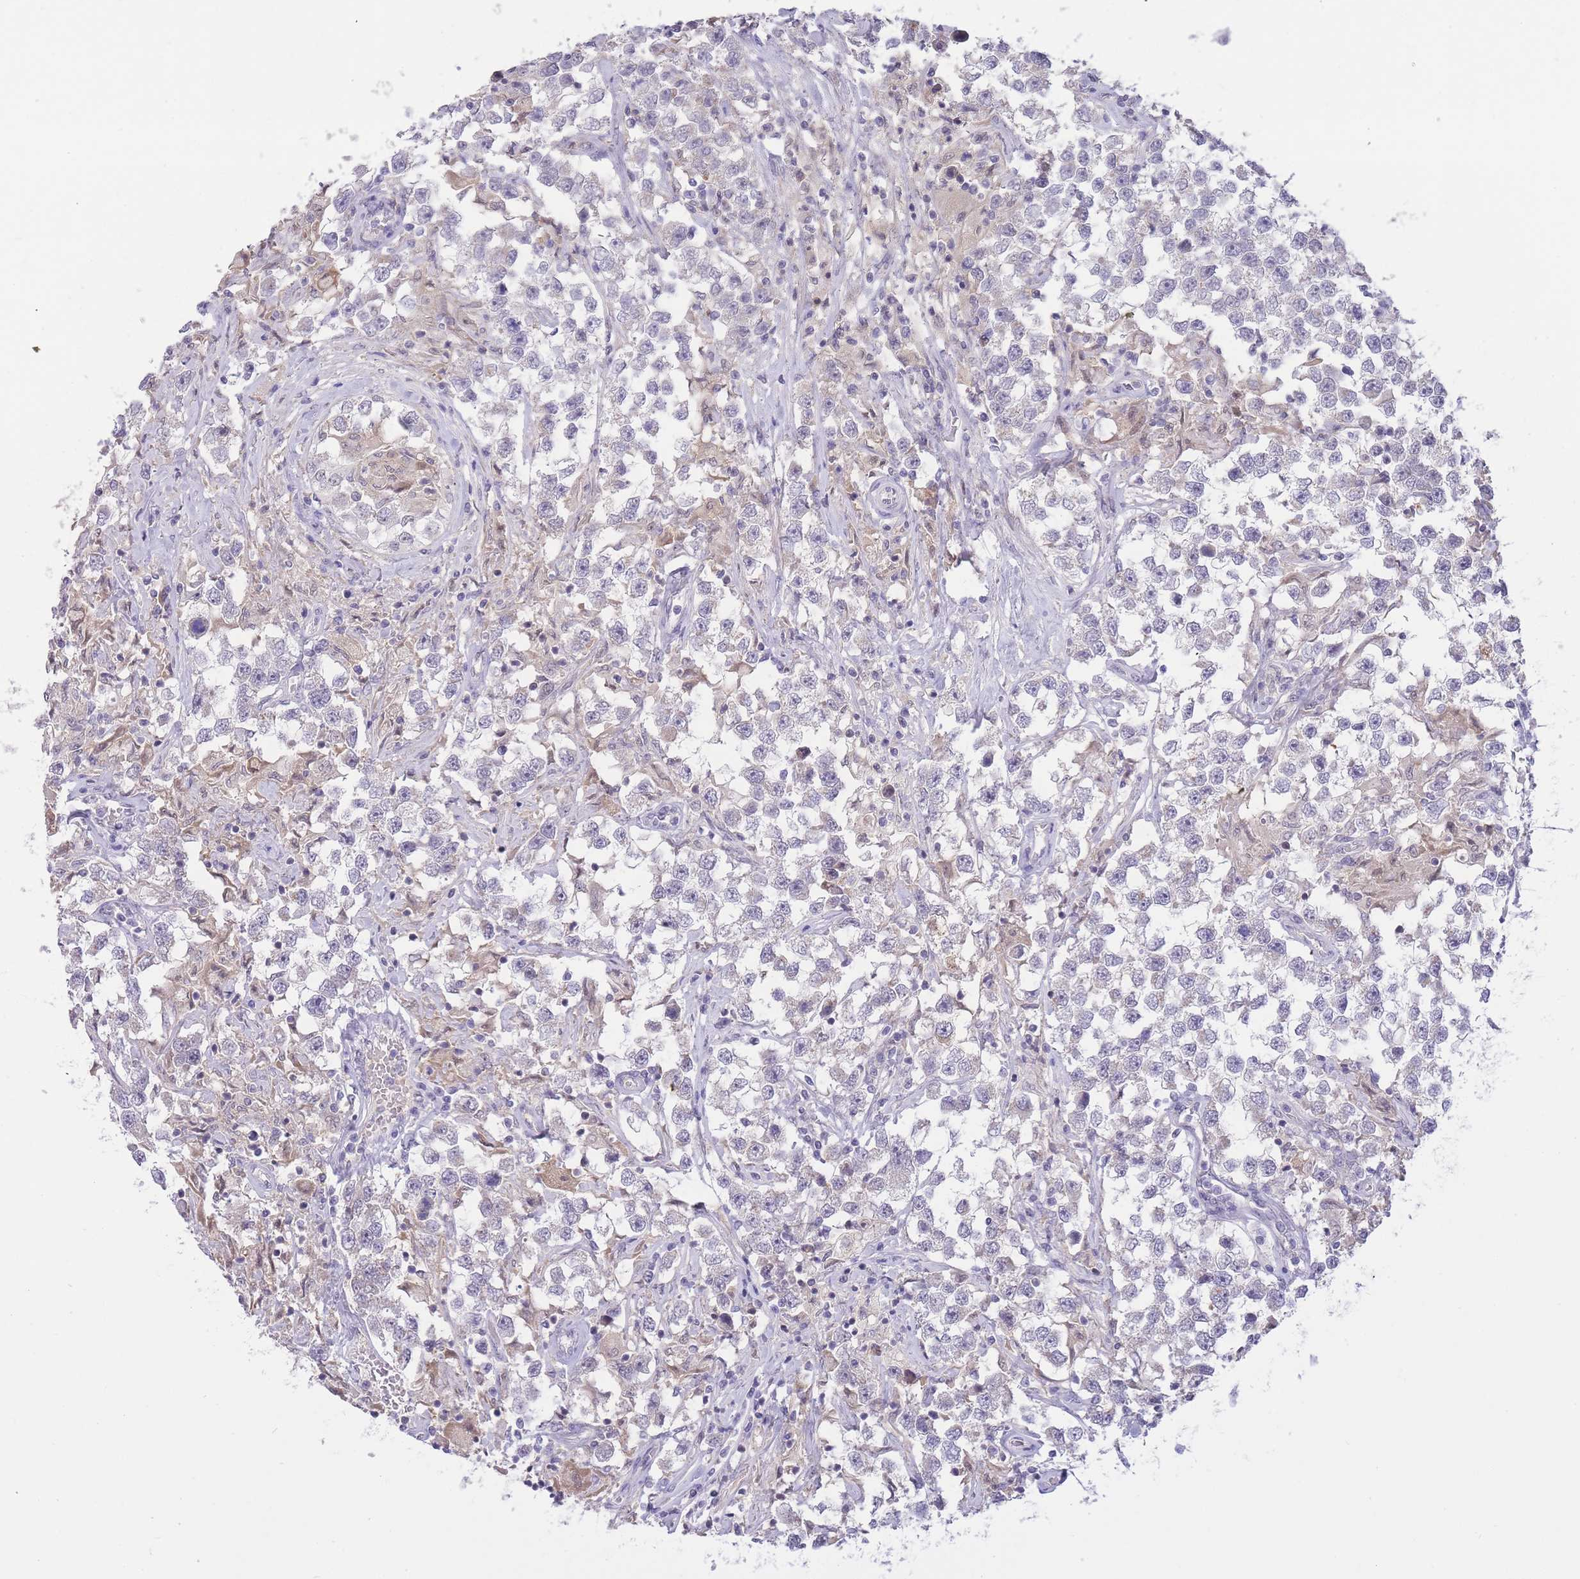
{"staining": {"intensity": "negative", "quantity": "none", "location": "none"}, "tissue": "testis cancer", "cell_type": "Tumor cells", "image_type": "cancer", "snomed": [{"axis": "morphology", "description": "Seminoma, NOS"}, {"axis": "topography", "description": "Testis"}], "caption": "Immunohistochemistry histopathology image of testis cancer stained for a protein (brown), which exhibits no positivity in tumor cells. The staining was performed using DAB (3,3'-diaminobenzidine) to visualize the protein expression in brown, while the nuclei were stained in blue with hematoxylin (Magnification: 20x).", "gene": "GOLGA6L25", "patient": {"sex": "male", "age": 46}}